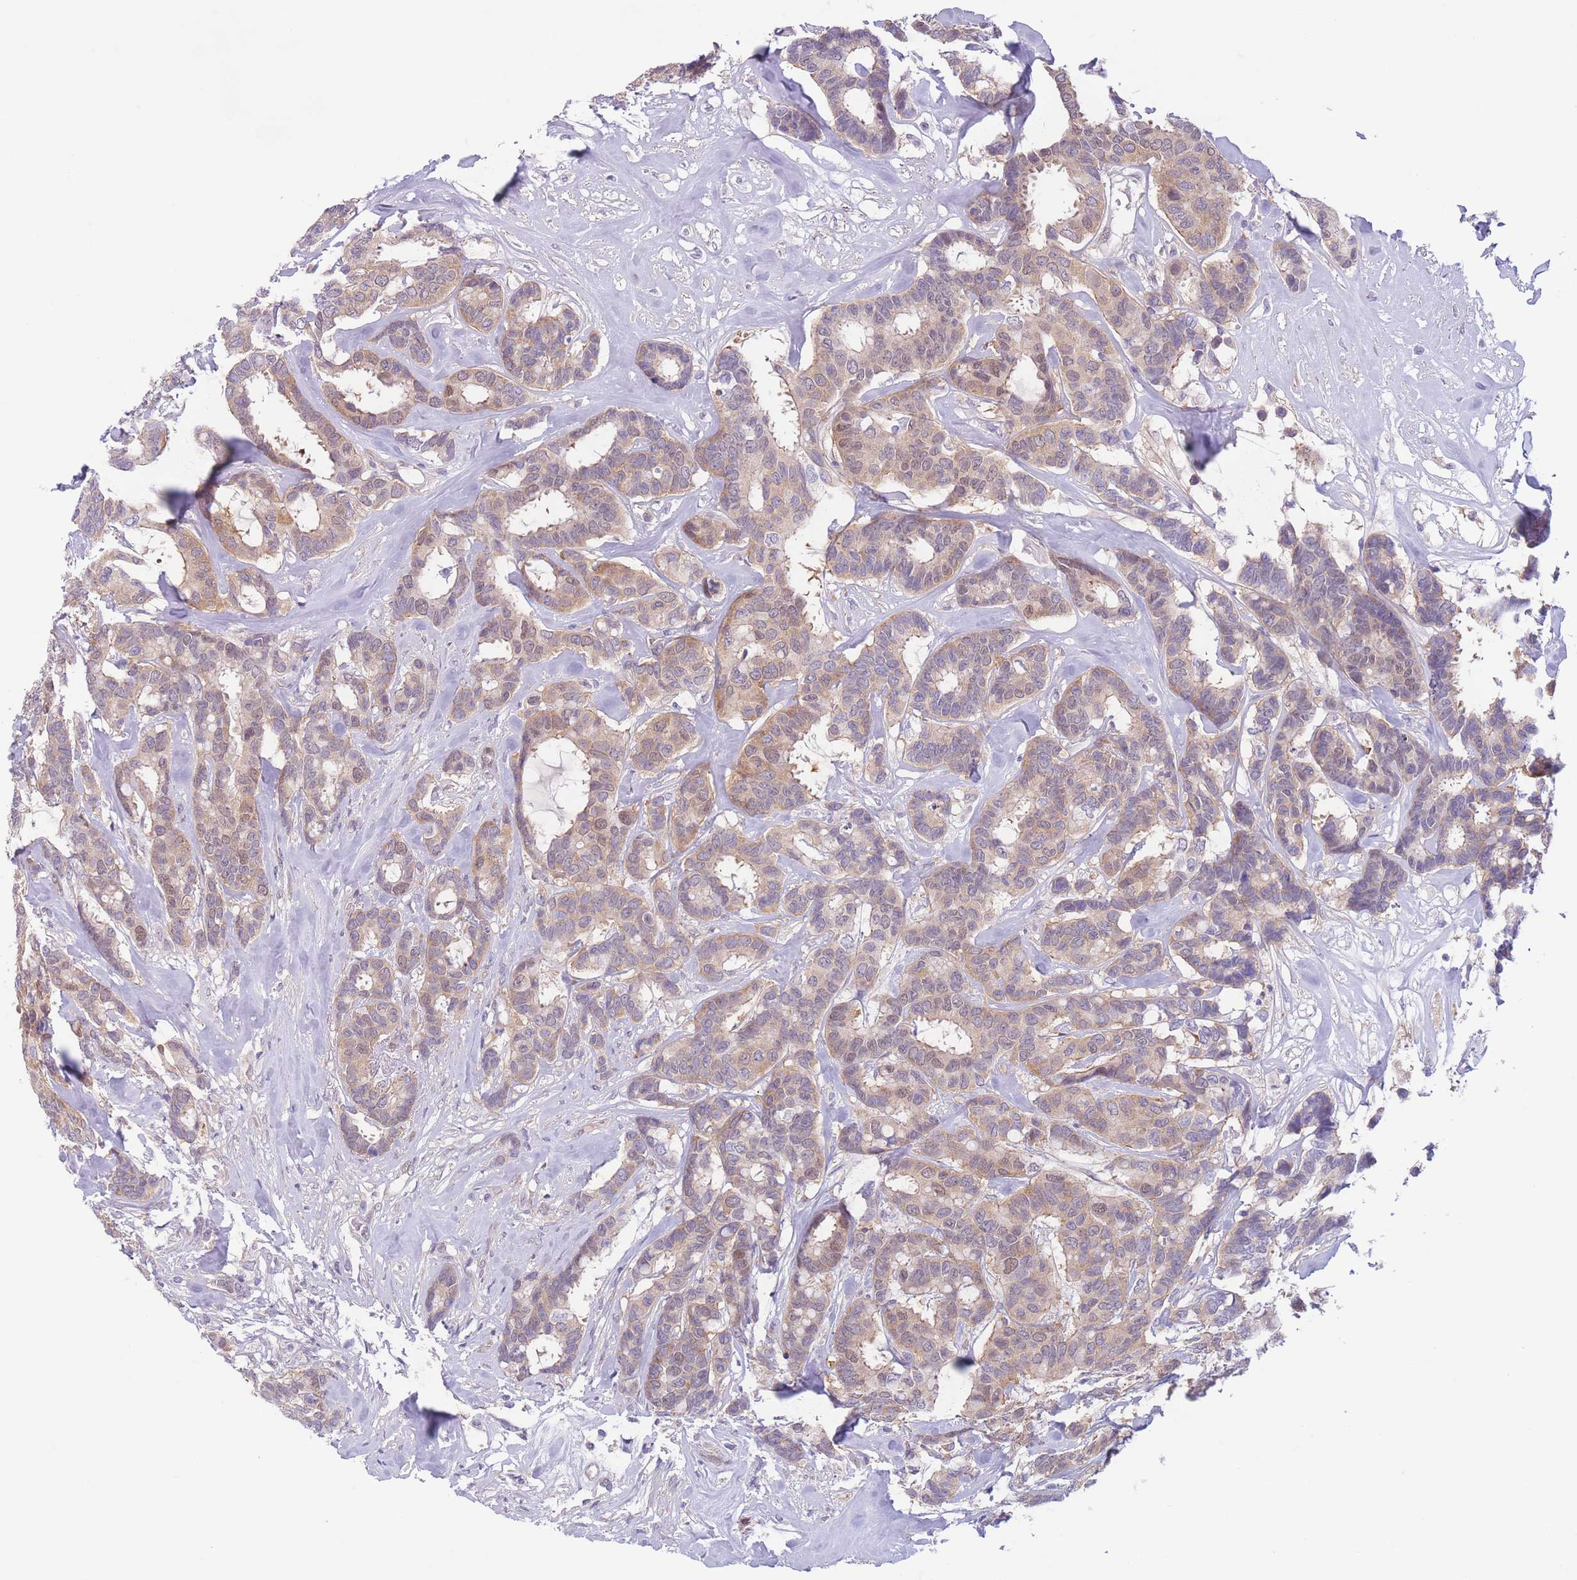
{"staining": {"intensity": "weak", "quantity": ">75%", "location": "cytoplasmic/membranous"}, "tissue": "breast cancer", "cell_type": "Tumor cells", "image_type": "cancer", "snomed": [{"axis": "morphology", "description": "Duct carcinoma"}, {"axis": "topography", "description": "Breast"}], "caption": "The immunohistochemical stain highlights weak cytoplasmic/membranous positivity in tumor cells of breast invasive ductal carcinoma tissue.", "gene": "C9orf152", "patient": {"sex": "female", "age": 87}}